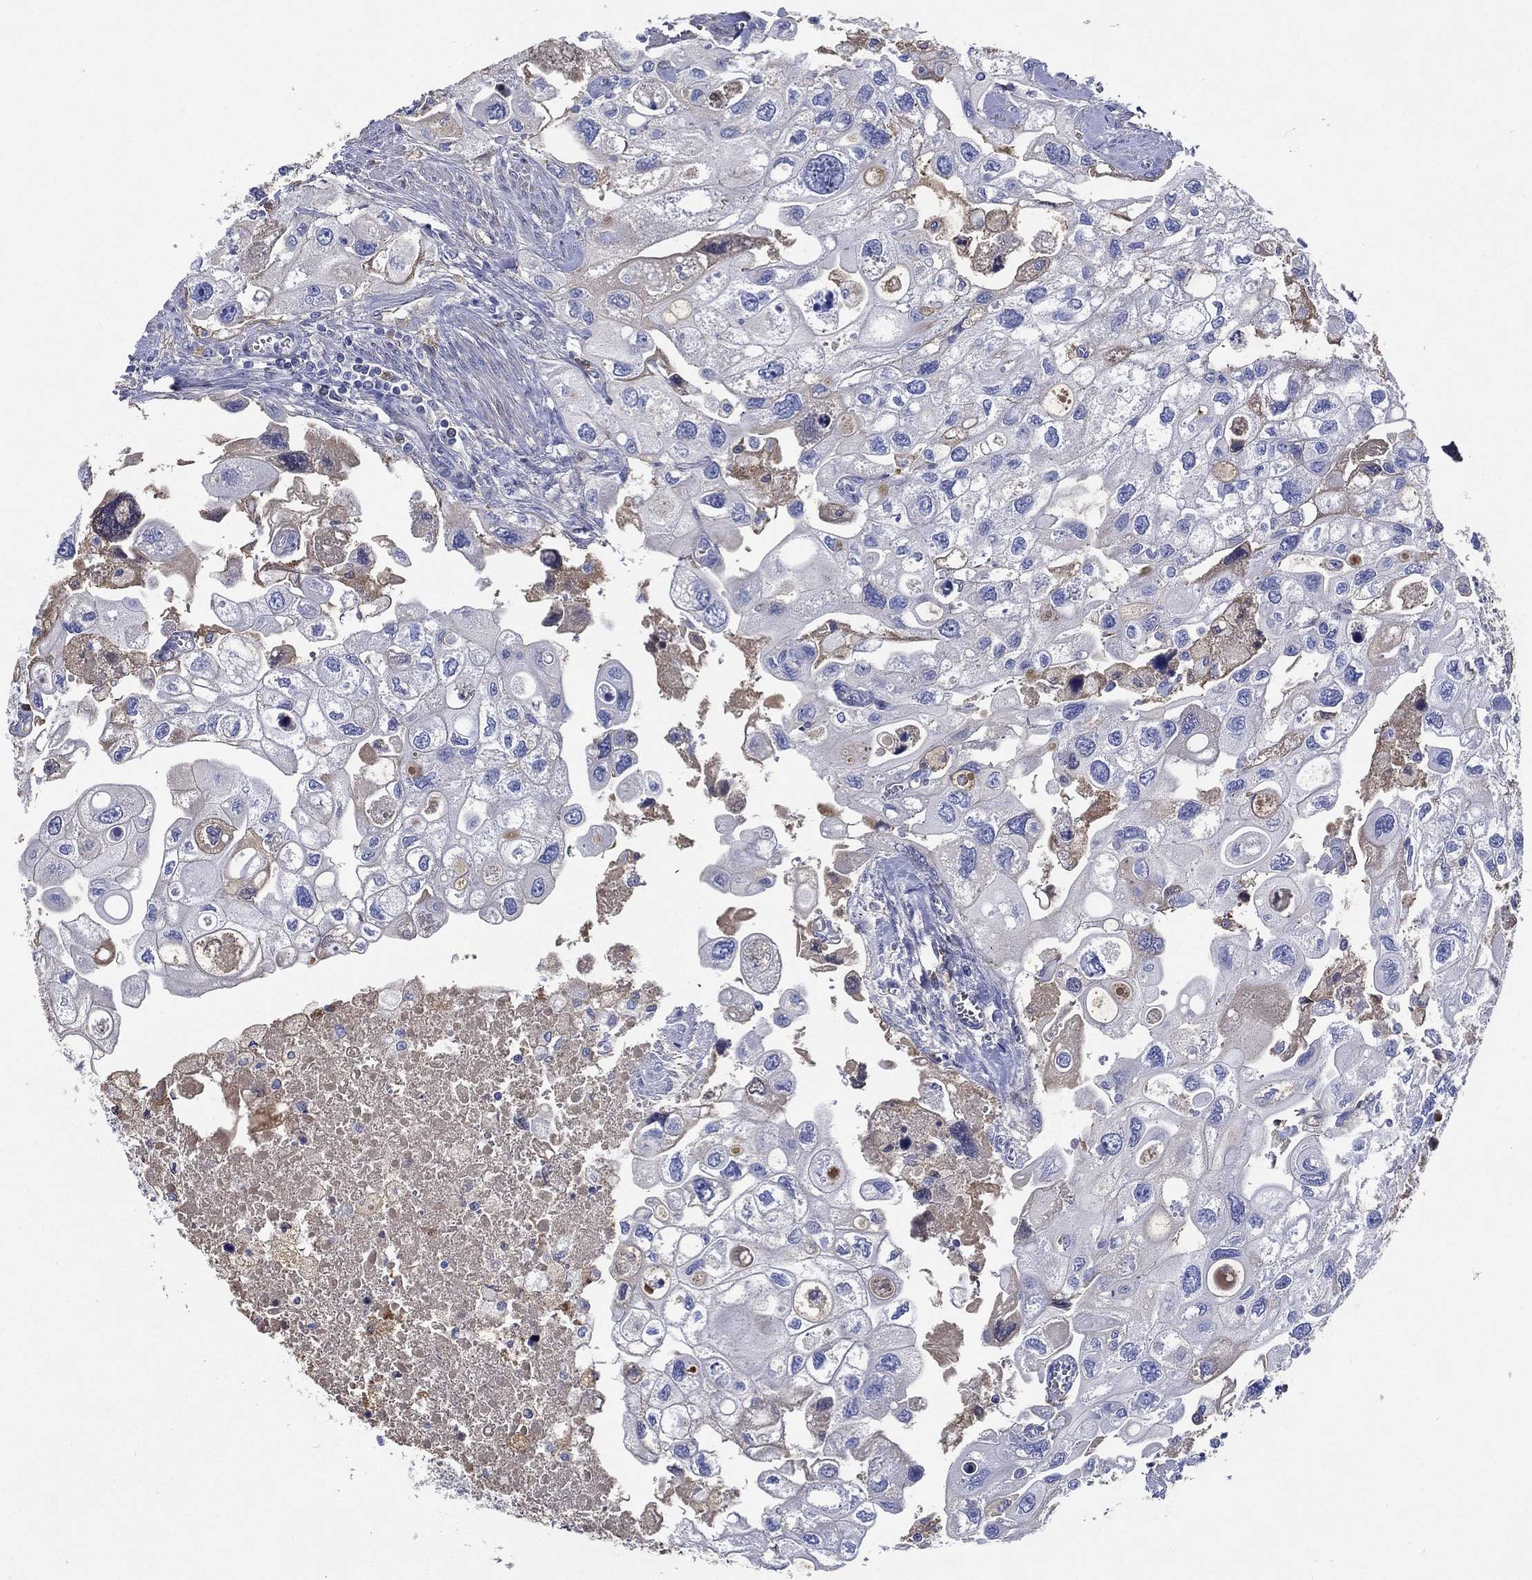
{"staining": {"intensity": "negative", "quantity": "none", "location": "none"}, "tissue": "urothelial cancer", "cell_type": "Tumor cells", "image_type": "cancer", "snomed": [{"axis": "morphology", "description": "Urothelial carcinoma, High grade"}, {"axis": "topography", "description": "Urinary bladder"}], "caption": "The photomicrograph demonstrates no significant staining in tumor cells of urothelial cancer.", "gene": "TMPRSS11D", "patient": {"sex": "male", "age": 59}}